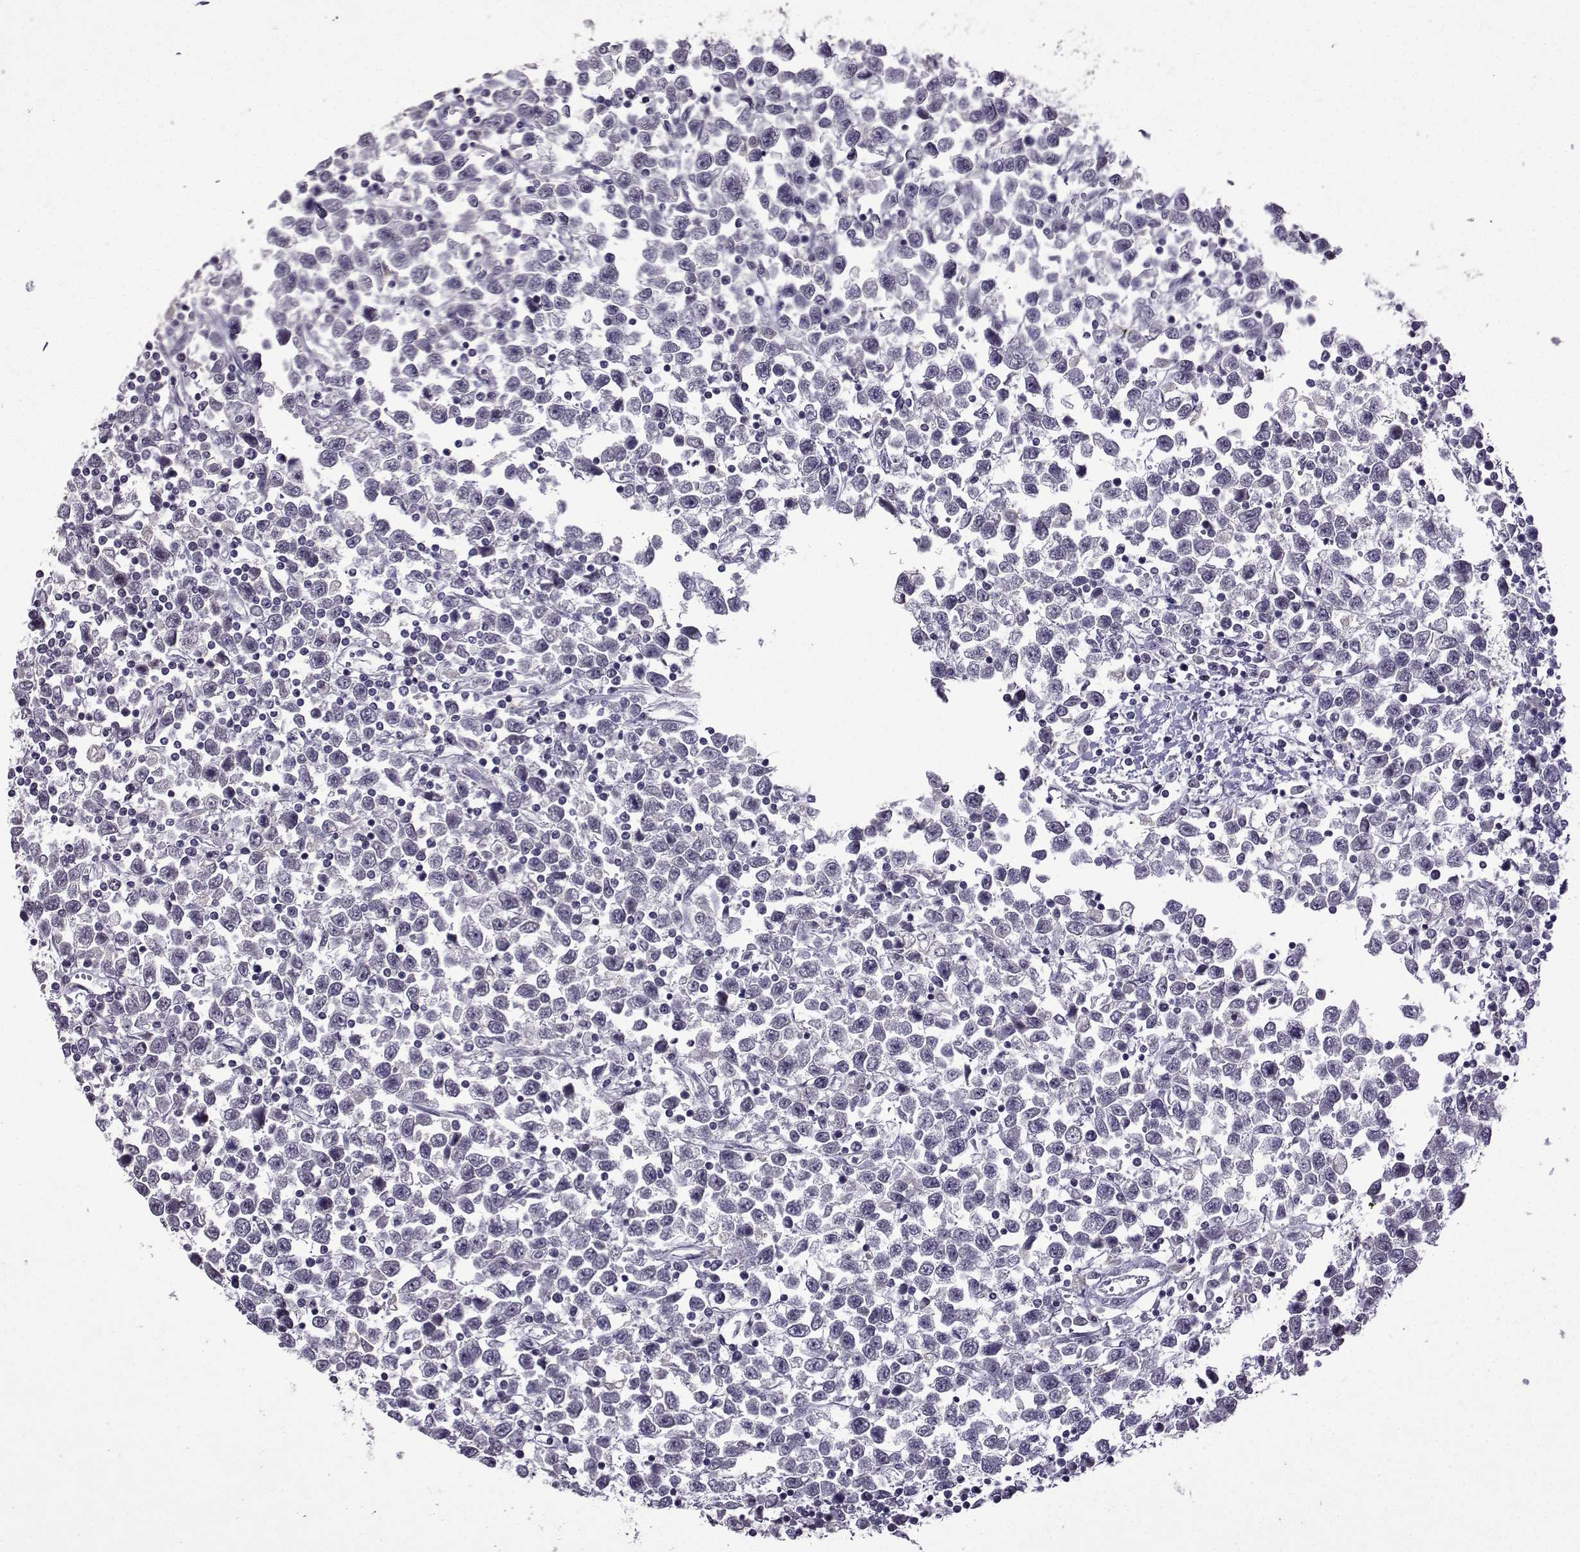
{"staining": {"intensity": "negative", "quantity": "none", "location": "none"}, "tissue": "testis cancer", "cell_type": "Tumor cells", "image_type": "cancer", "snomed": [{"axis": "morphology", "description": "Seminoma, NOS"}, {"axis": "topography", "description": "Testis"}], "caption": "IHC of testis cancer reveals no staining in tumor cells.", "gene": "CCL28", "patient": {"sex": "male", "age": 34}}